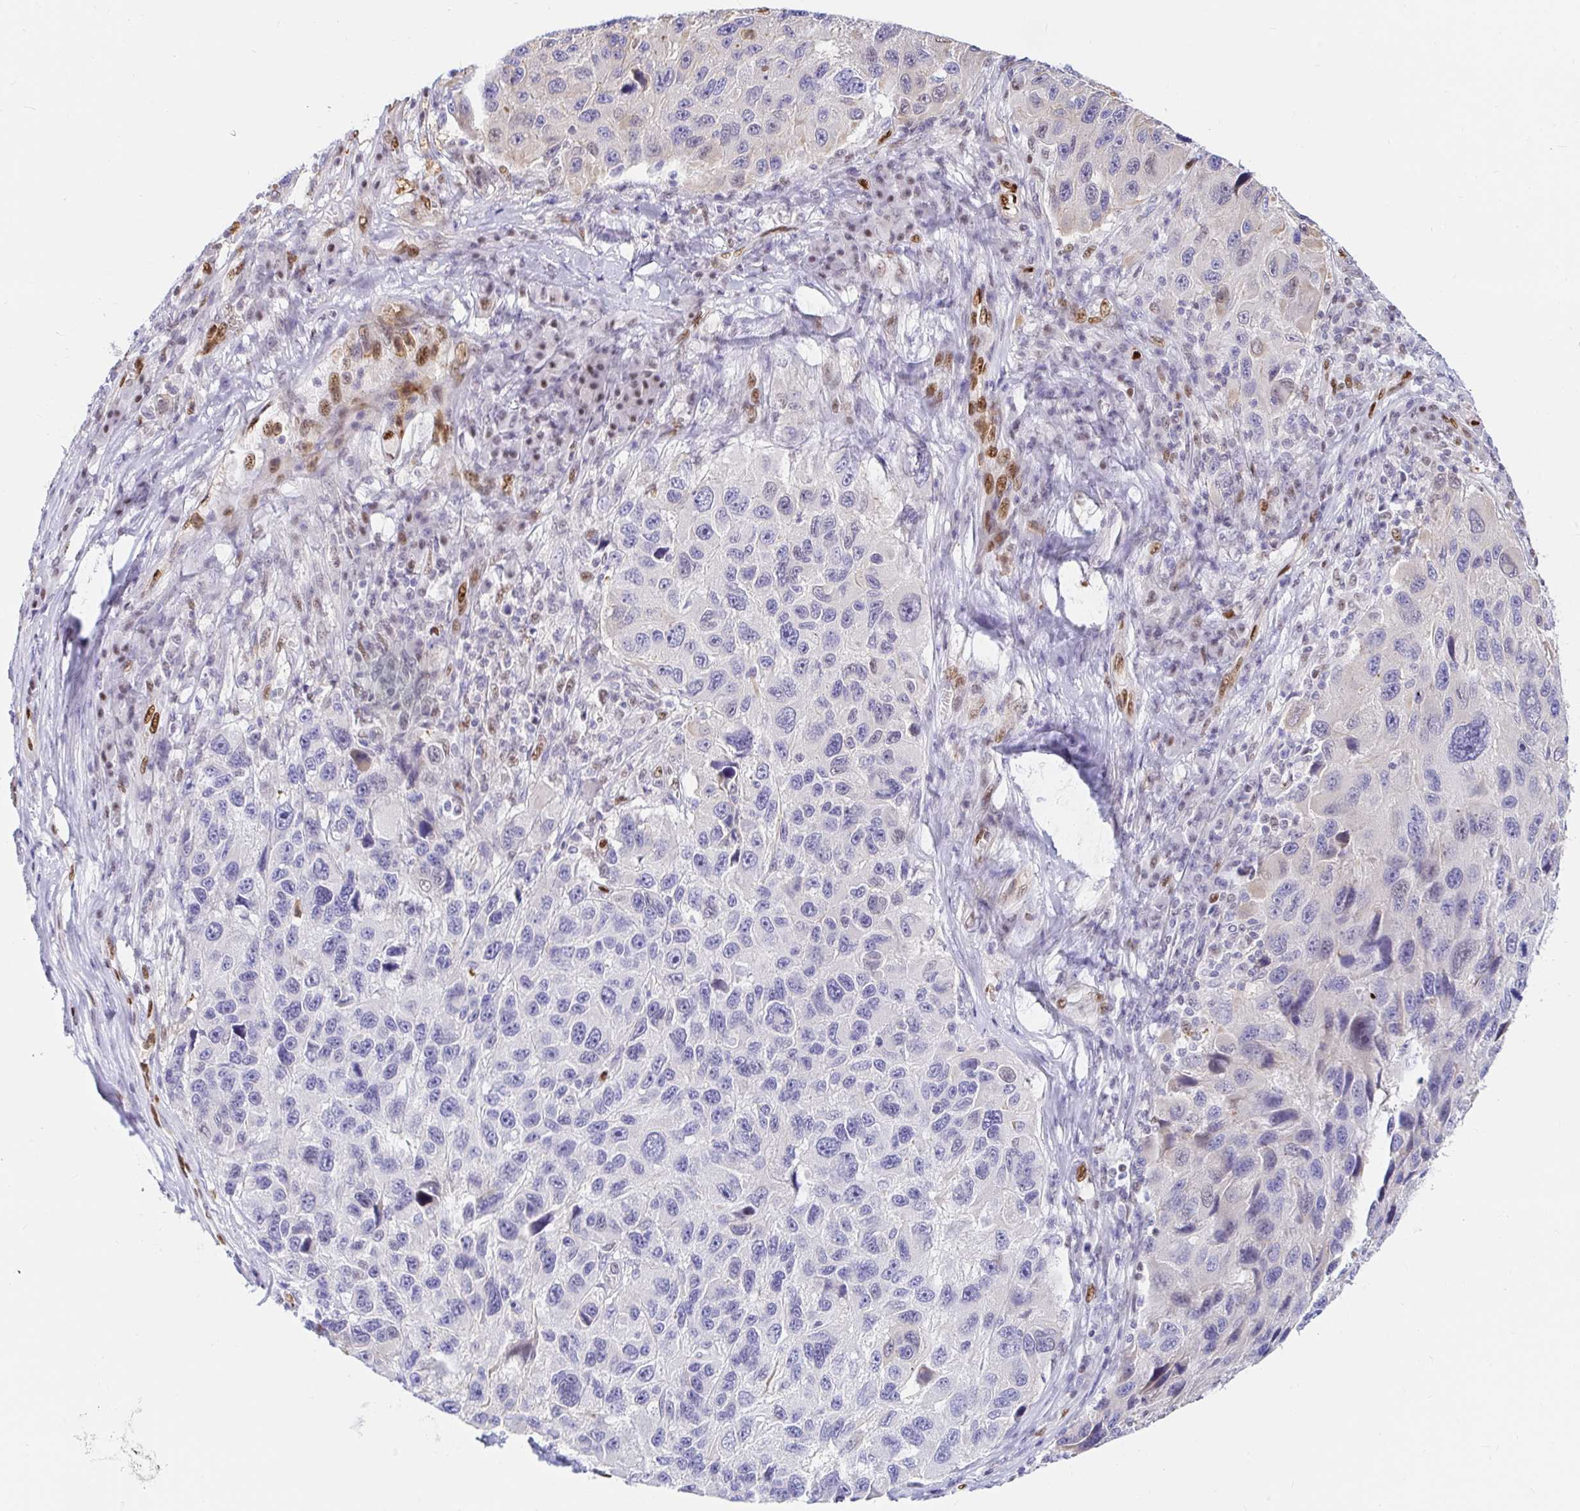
{"staining": {"intensity": "negative", "quantity": "none", "location": "none"}, "tissue": "melanoma", "cell_type": "Tumor cells", "image_type": "cancer", "snomed": [{"axis": "morphology", "description": "Malignant melanoma, NOS"}, {"axis": "topography", "description": "Skin"}], "caption": "High power microscopy micrograph of an immunohistochemistry (IHC) histopathology image of malignant melanoma, revealing no significant expression in tumor cells.", "gene": "HINFP", "patient": {"sex": "male", "age": 53}}